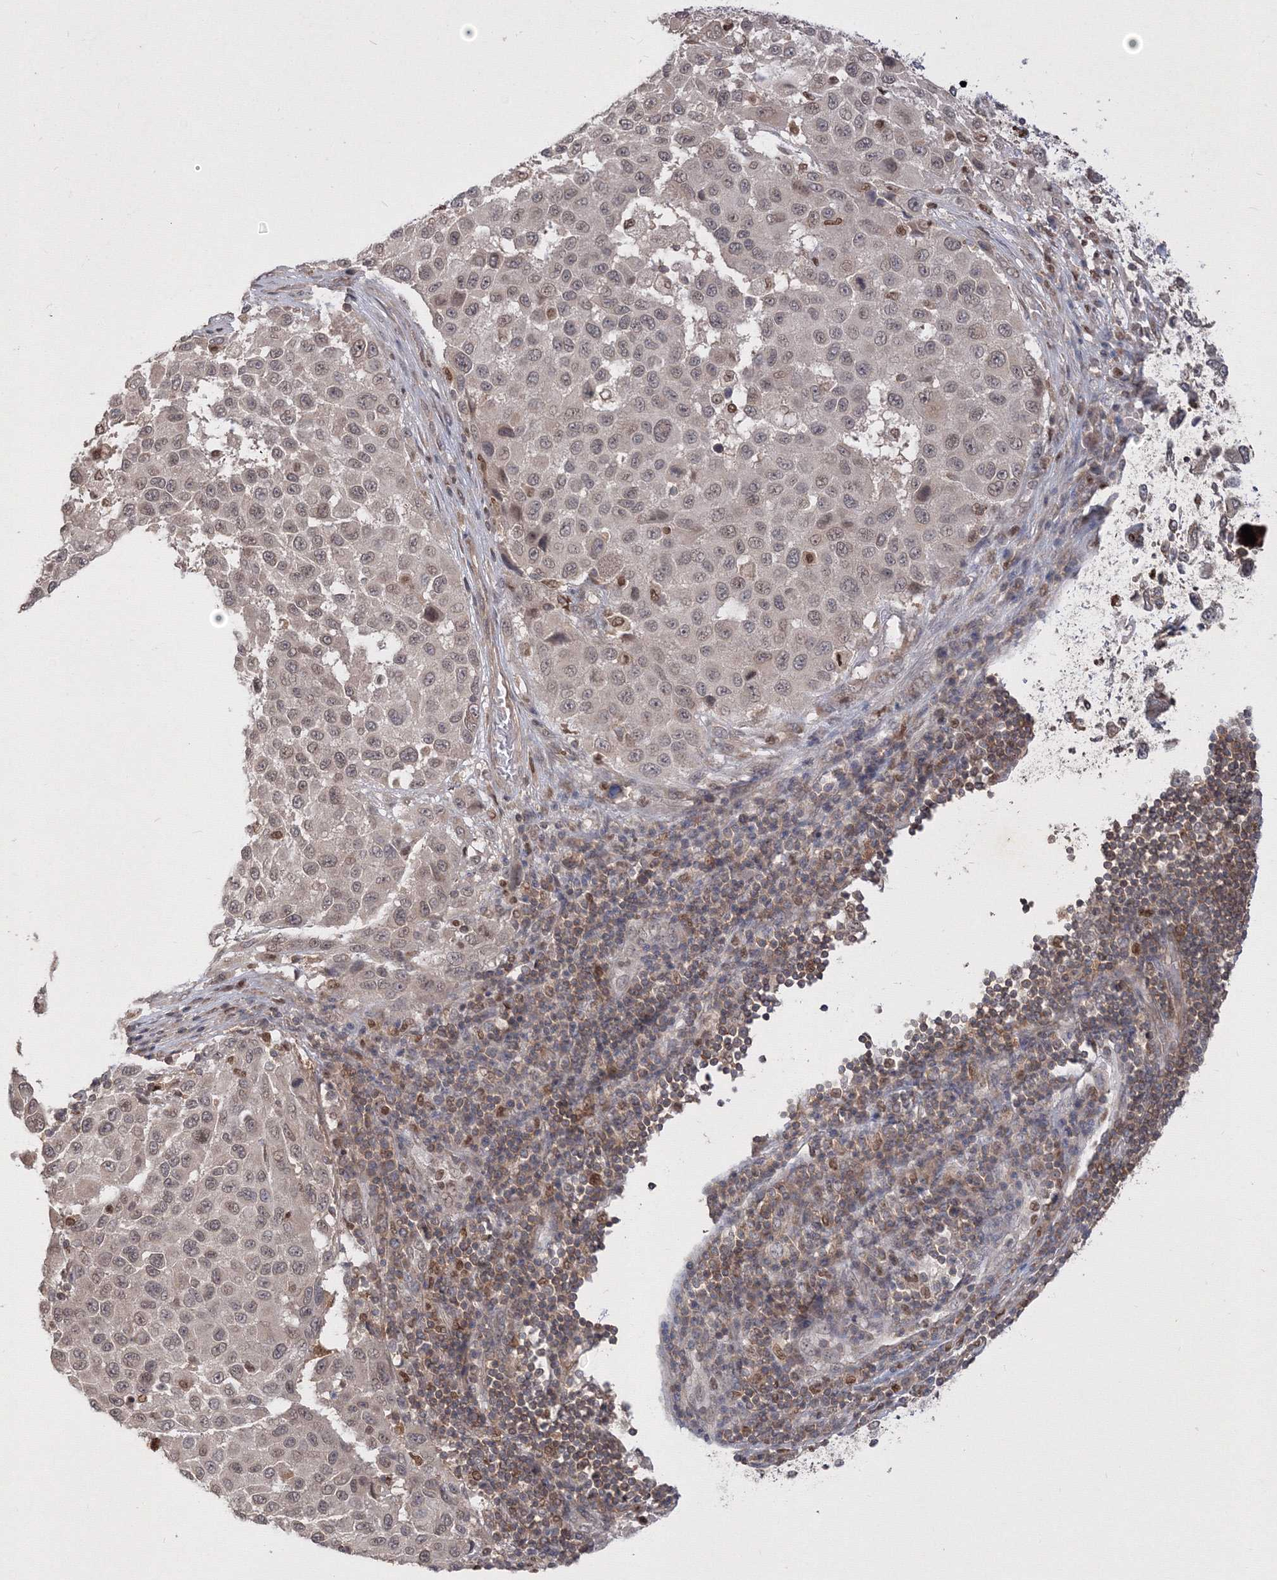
{"staining": {"intensity": "negative", "quantity": "none", "location": "none"}, "tissue": "melanoma", "cell_type": "Tumor cells", "image_type": "cancer", "snomed": [{"axis": "morphology", "description": "Malignant melanoma, Metastatic site"}, {"axis": "topography", "description": "Lymph node"}], "caption": "Melanoma was stained to show a protein in brown. There is no significant positivity in tumor cells.", "gene": "TMEM50B", "patient": {"sex": "male", "age": 61}}